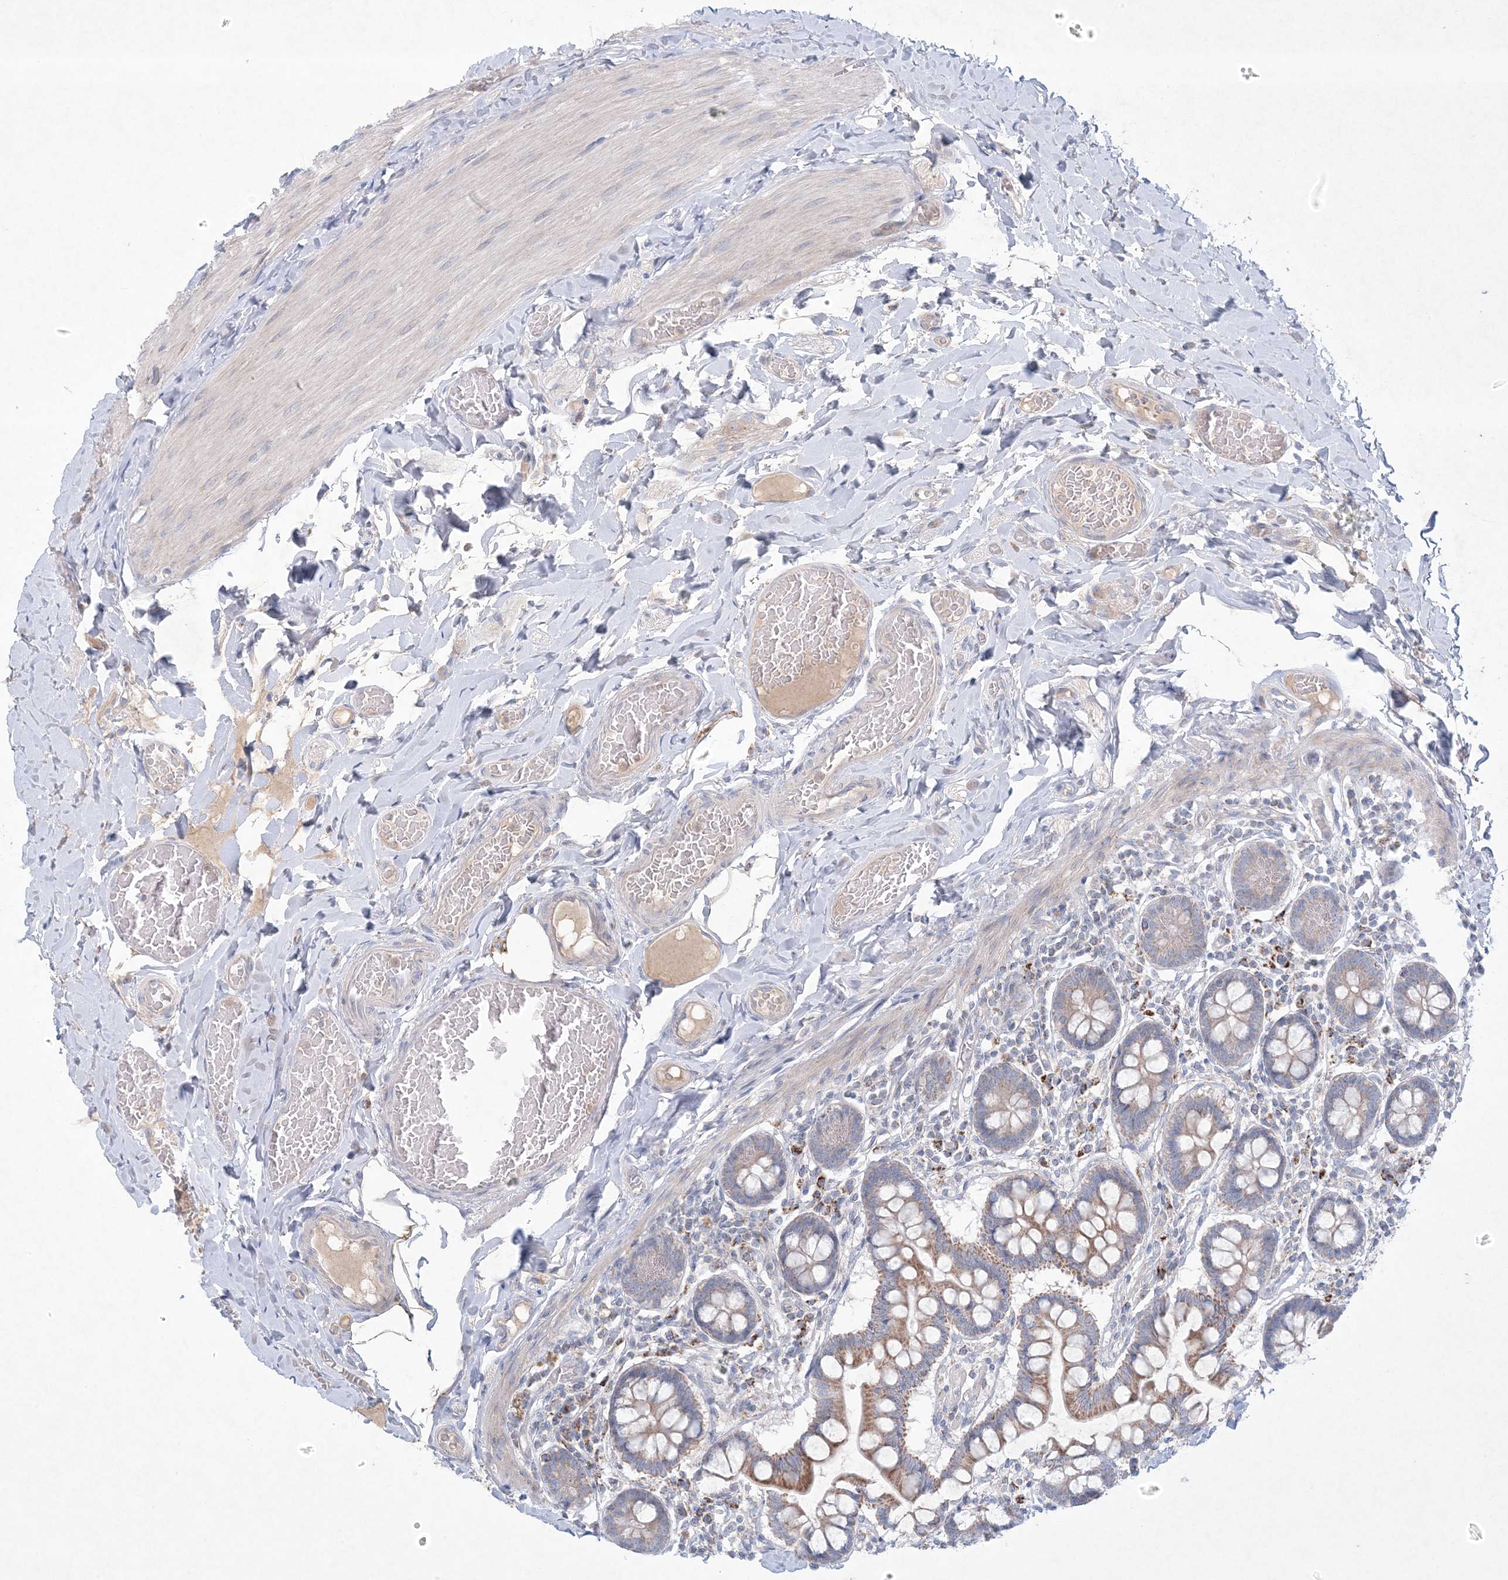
{"staining": {"intensity": "moderate", "quantity": ">75%", "location": "cytoplasmic/membranous"}, "tissue": "small intestine", "cell_type": "Glandular cells", "image_type": "normal", "snomed": [{"axis": "morphology", "description": "Normal tissue, NOS"}, {"axis": "topography", "description": "Small intestine"}], "caption": "The image displays a brown stain indicating the presence of a protein in the cytoplasmic/membranous of glandular cells in small intestine.", "gene": "KCTD6", "patient": {"sex": "male", "age": 41}}